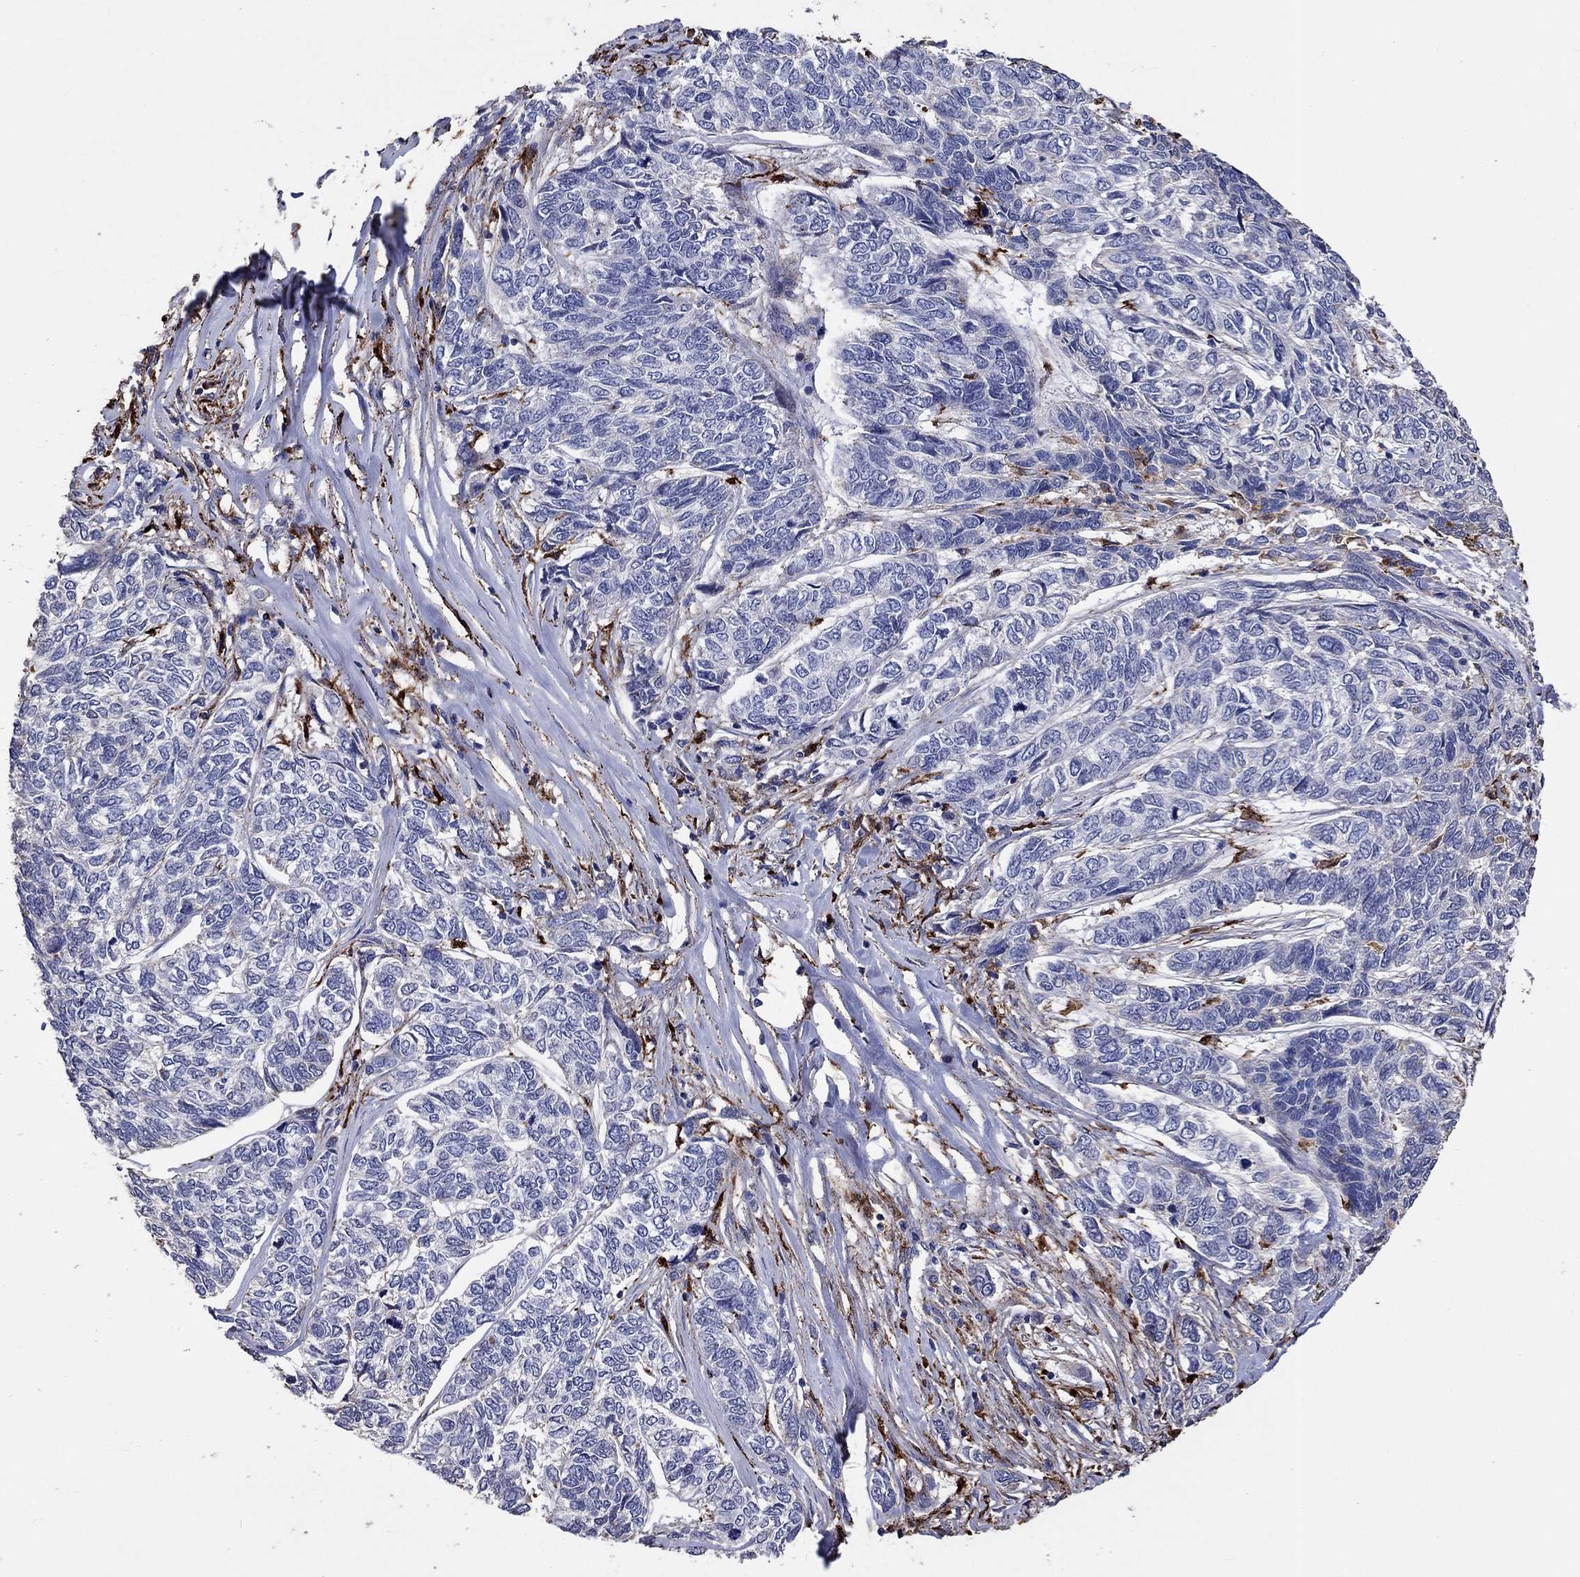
{"staining": {"intensity": "negative", "quantity": "none", "location": "none"}, "tissue": "skin cancer", "cell_type": "Tumor cells", "image_type": "cancer", "snomed": [{"axis": "morphology", "description": "Basal cell carcinoma"}, {"axis": "topography", "description": "Skin"}], "caption": "Protein analysis of basal cell carcinoma (skin) shows no significant expression in tumor cells.", "gene": "CTSB", "patient": {"sex": "female", "age": 65}}